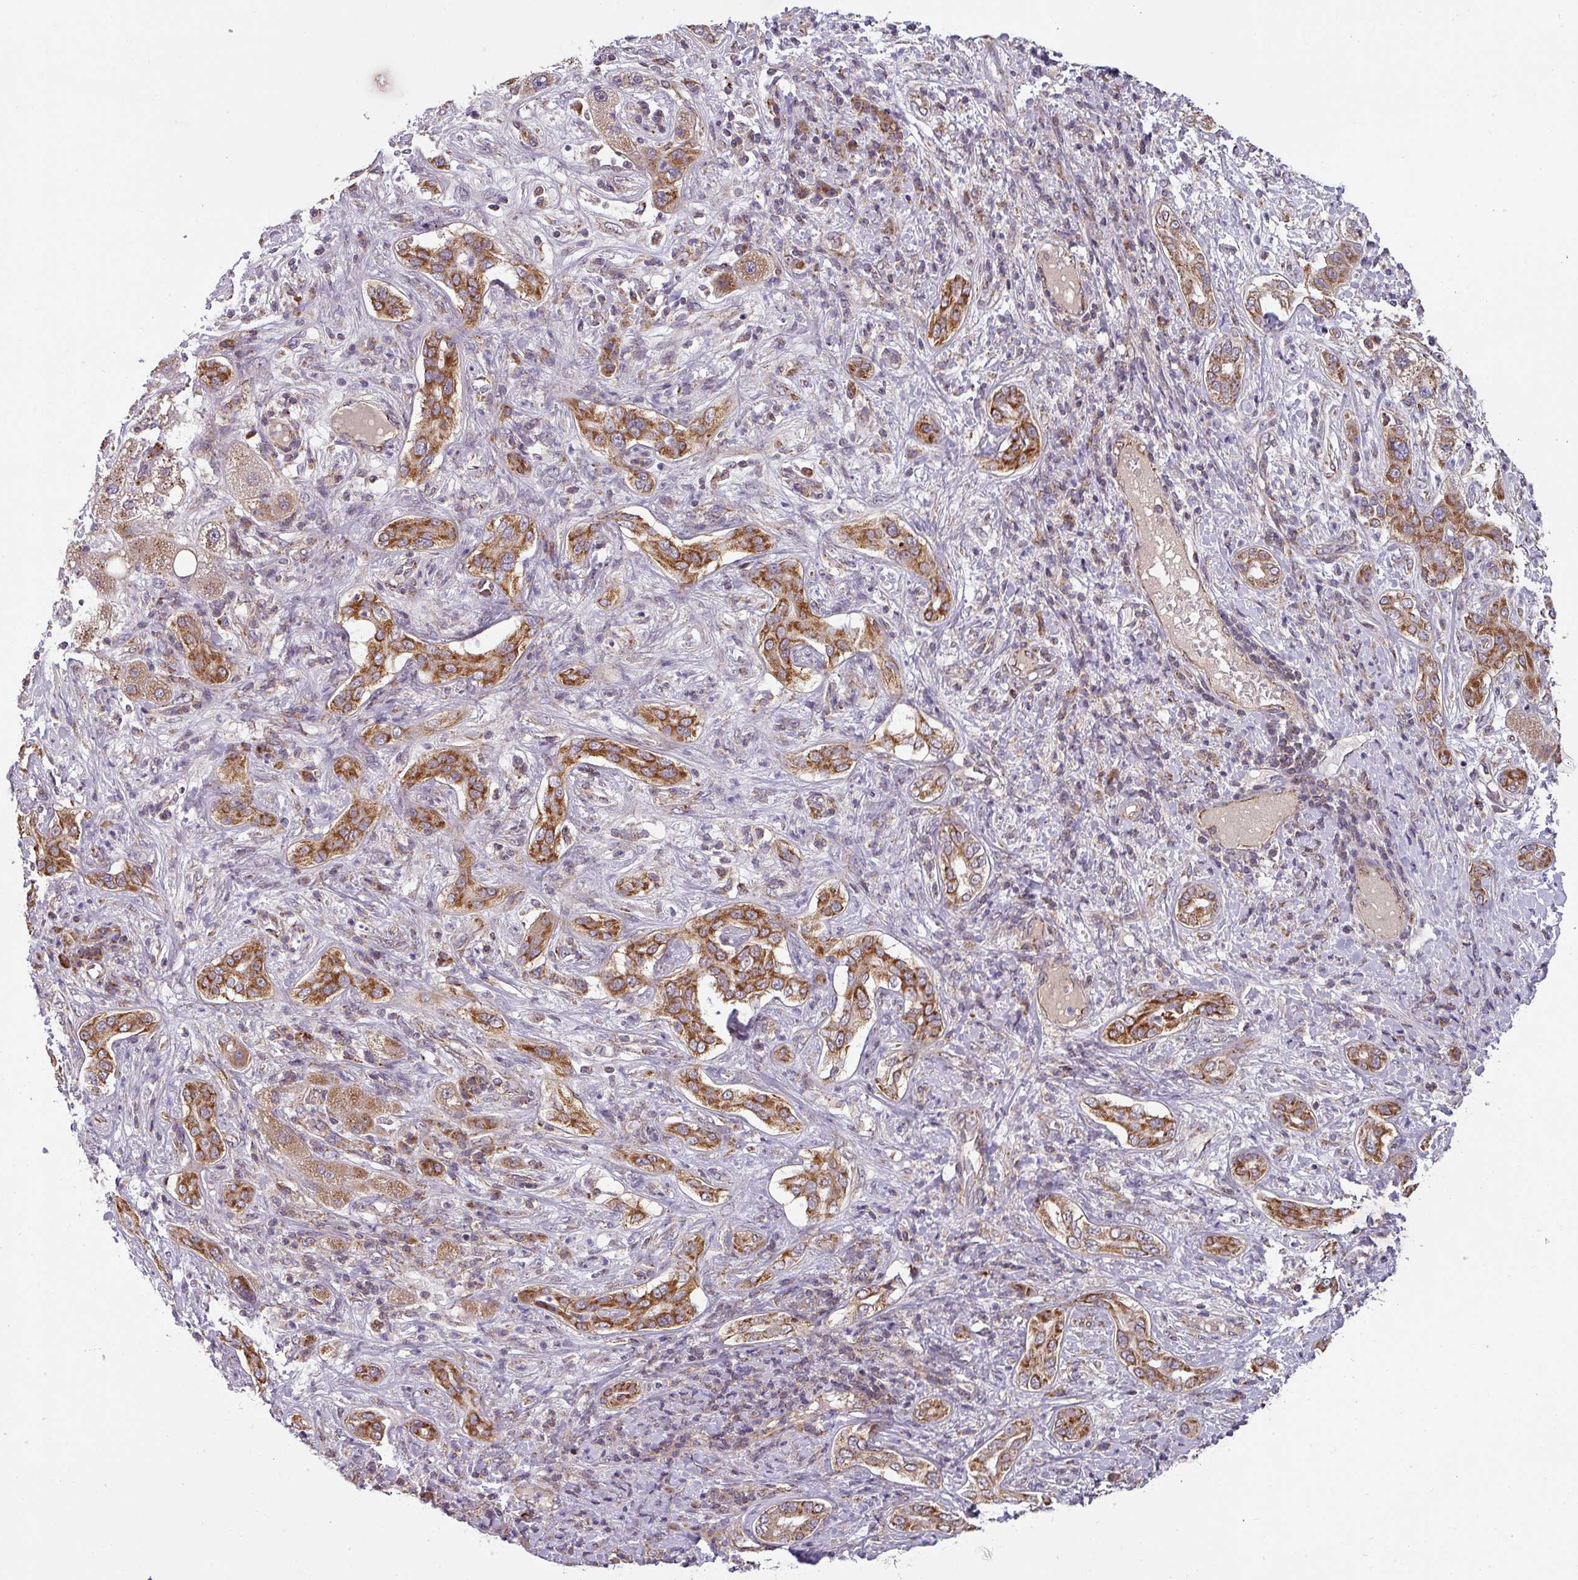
{"staining": {"intensity": "moderate", "quantity": ">75%", "location": "cytoplasmic/membranous"}, "tissue": "liver cancer", "cell_type": "Tumor cells", "image_type": "cancer", "snomed": [{"axis": "morphology", "description": "Carcinoma, Hepatocellular, NOS"}, {"axis": "topography", "description": "Liver"}], "caption": "Moderate cytoplasmic/membranous staining is identified in approximately >75% of tumor cells in liver hepatocellular carcinoma.", "gene": "MRPS16", "patient": {"sex": "male", "age": 65}}